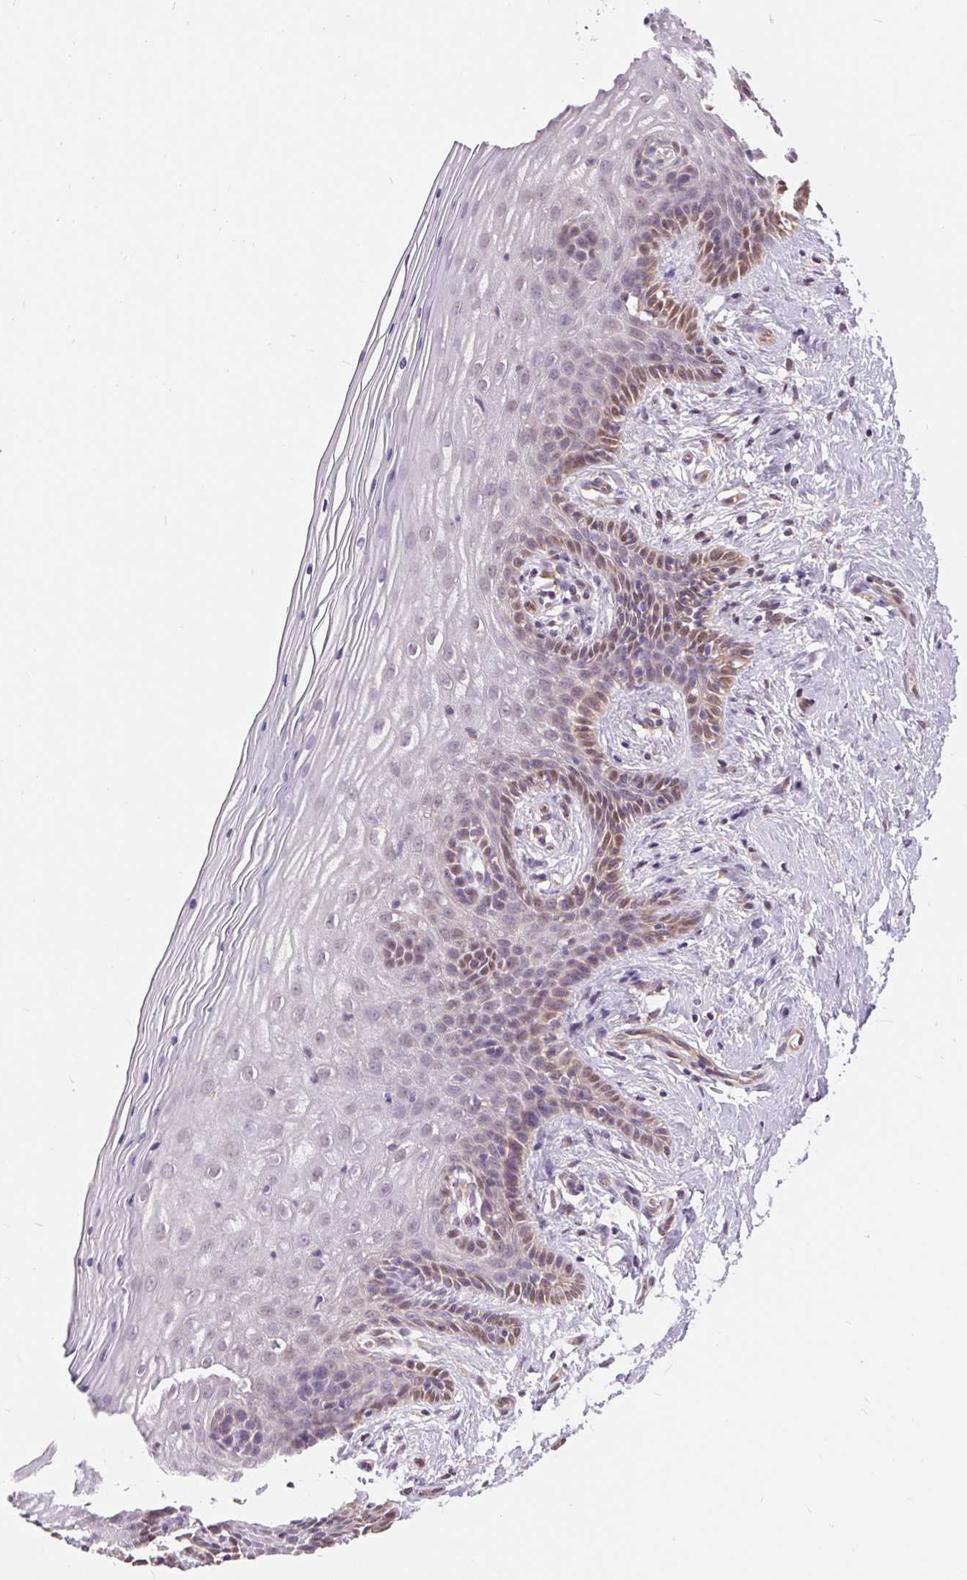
{"staining": {"intensity": "moderate", "quantity": "<25%", "location": "cytoplasmic/membranous,nuclear"}, "tissue": "vagina", "cell_type": "Squamous epithelial cells", "image_type": "normal", "snomed": [{"axis": "morphology", "description": "Normal tissue, NOS"}, {"axis": "topography", "description": "Vagina"}], "caption": "Immunohistochemistry photomicrograph of unremarkable human vagina stained for a protein (brown), which reveals low levels of moderate cytoplasmic/membranous,nuclear positivity in about <25% of squamous epithelial cells.", "gene": "TMEM273", "patient": {"sex": "female", "age": 45}}